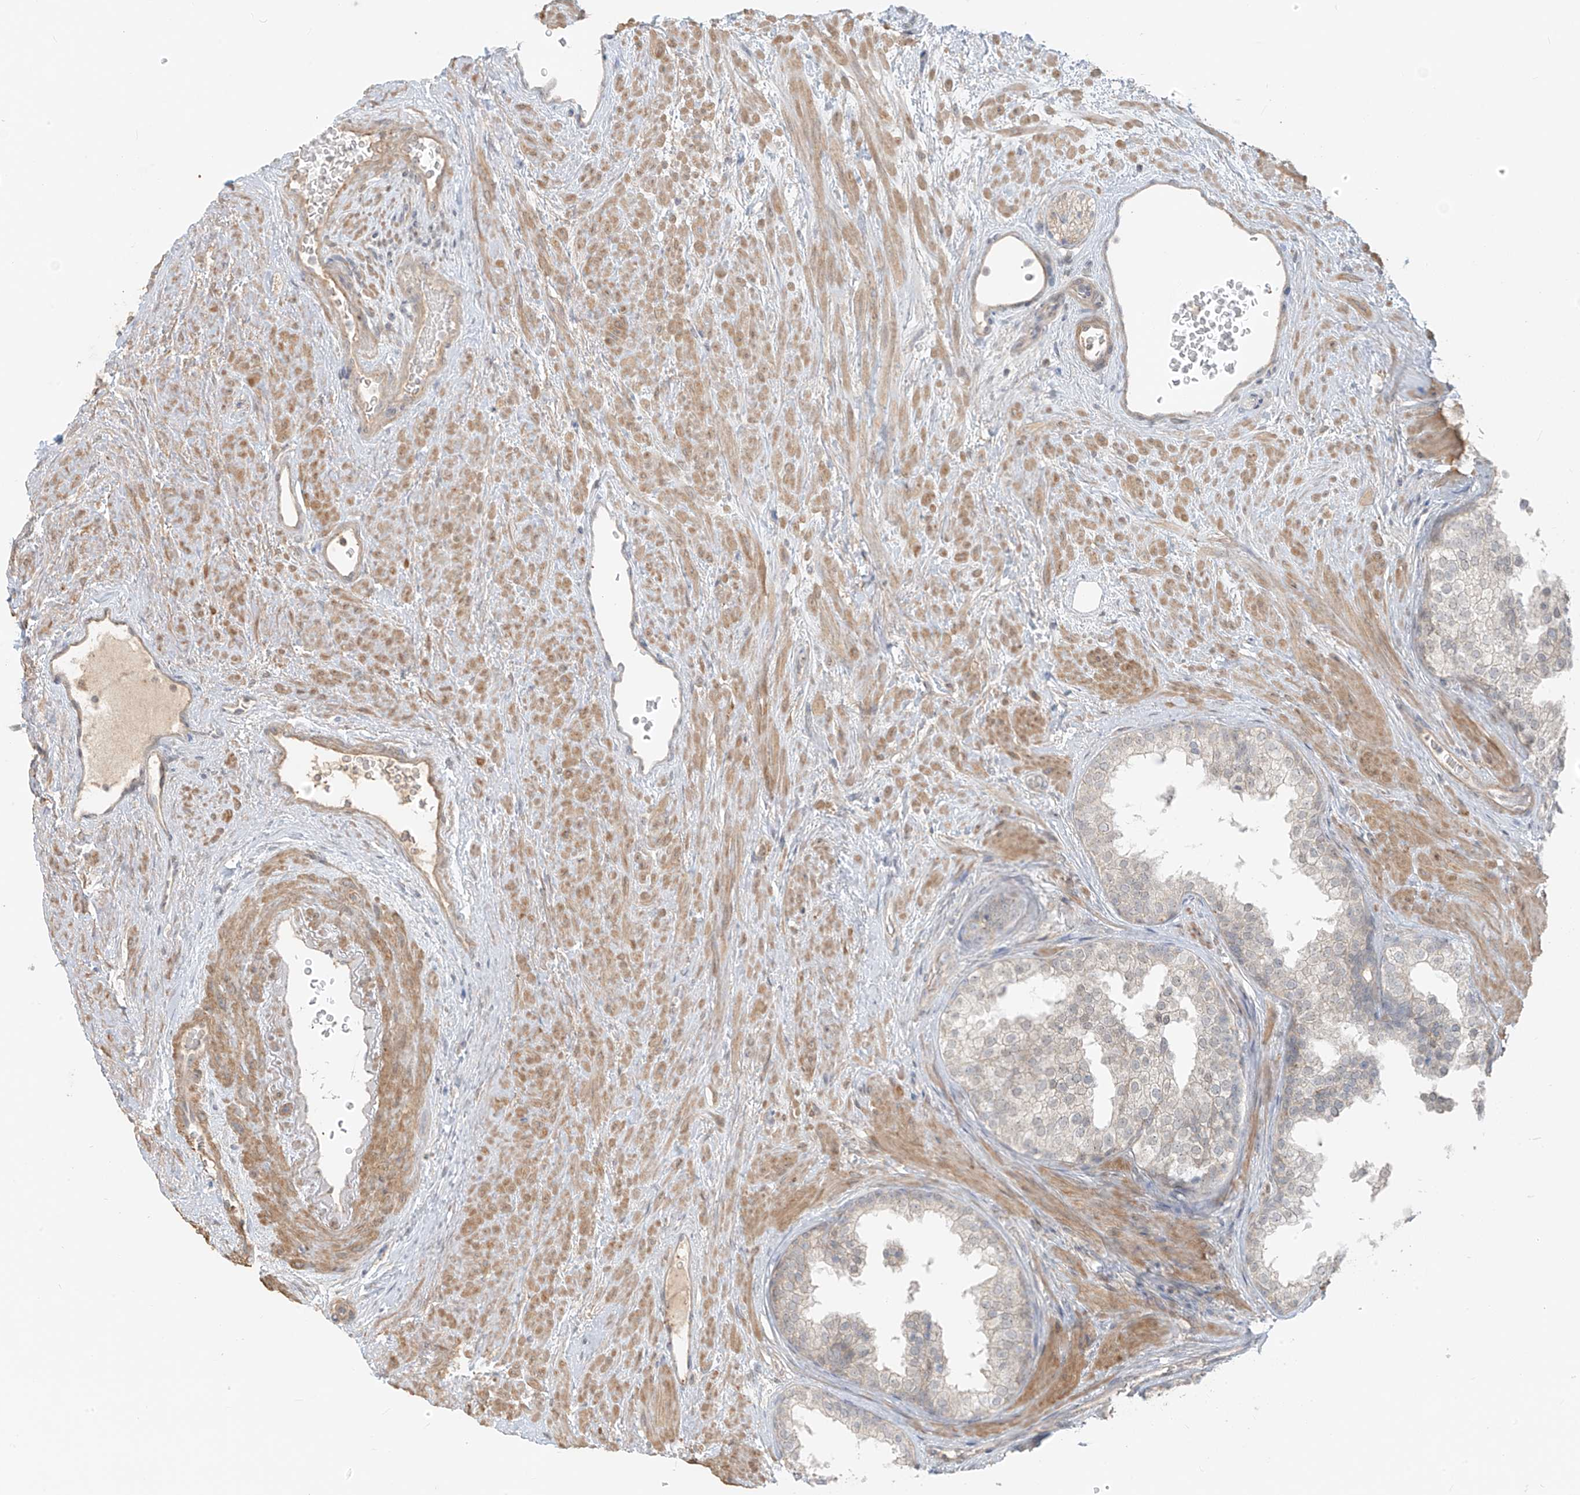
{"staining": {"intensity": "negative", "quantity": "none", "location": "none"}, "tissue": "prostate", "cell_type": "Glandular cells", "image_type": "normal", "snomed": [{"axis": "morphology", "description": "Normal tissue, NOS"}, {"axis": "topography", "description": "Prostate"}], "caption": "High magnification brightfield microscopy of unremarkable prostate stained with DAB (3,3'-diaminobenzidine) (brown) and counterstained with hematoxylin (blue): glandular cells show no significant expression.", "gene": "ABCD1", "patient": {"sex": "male", "age": 48}}